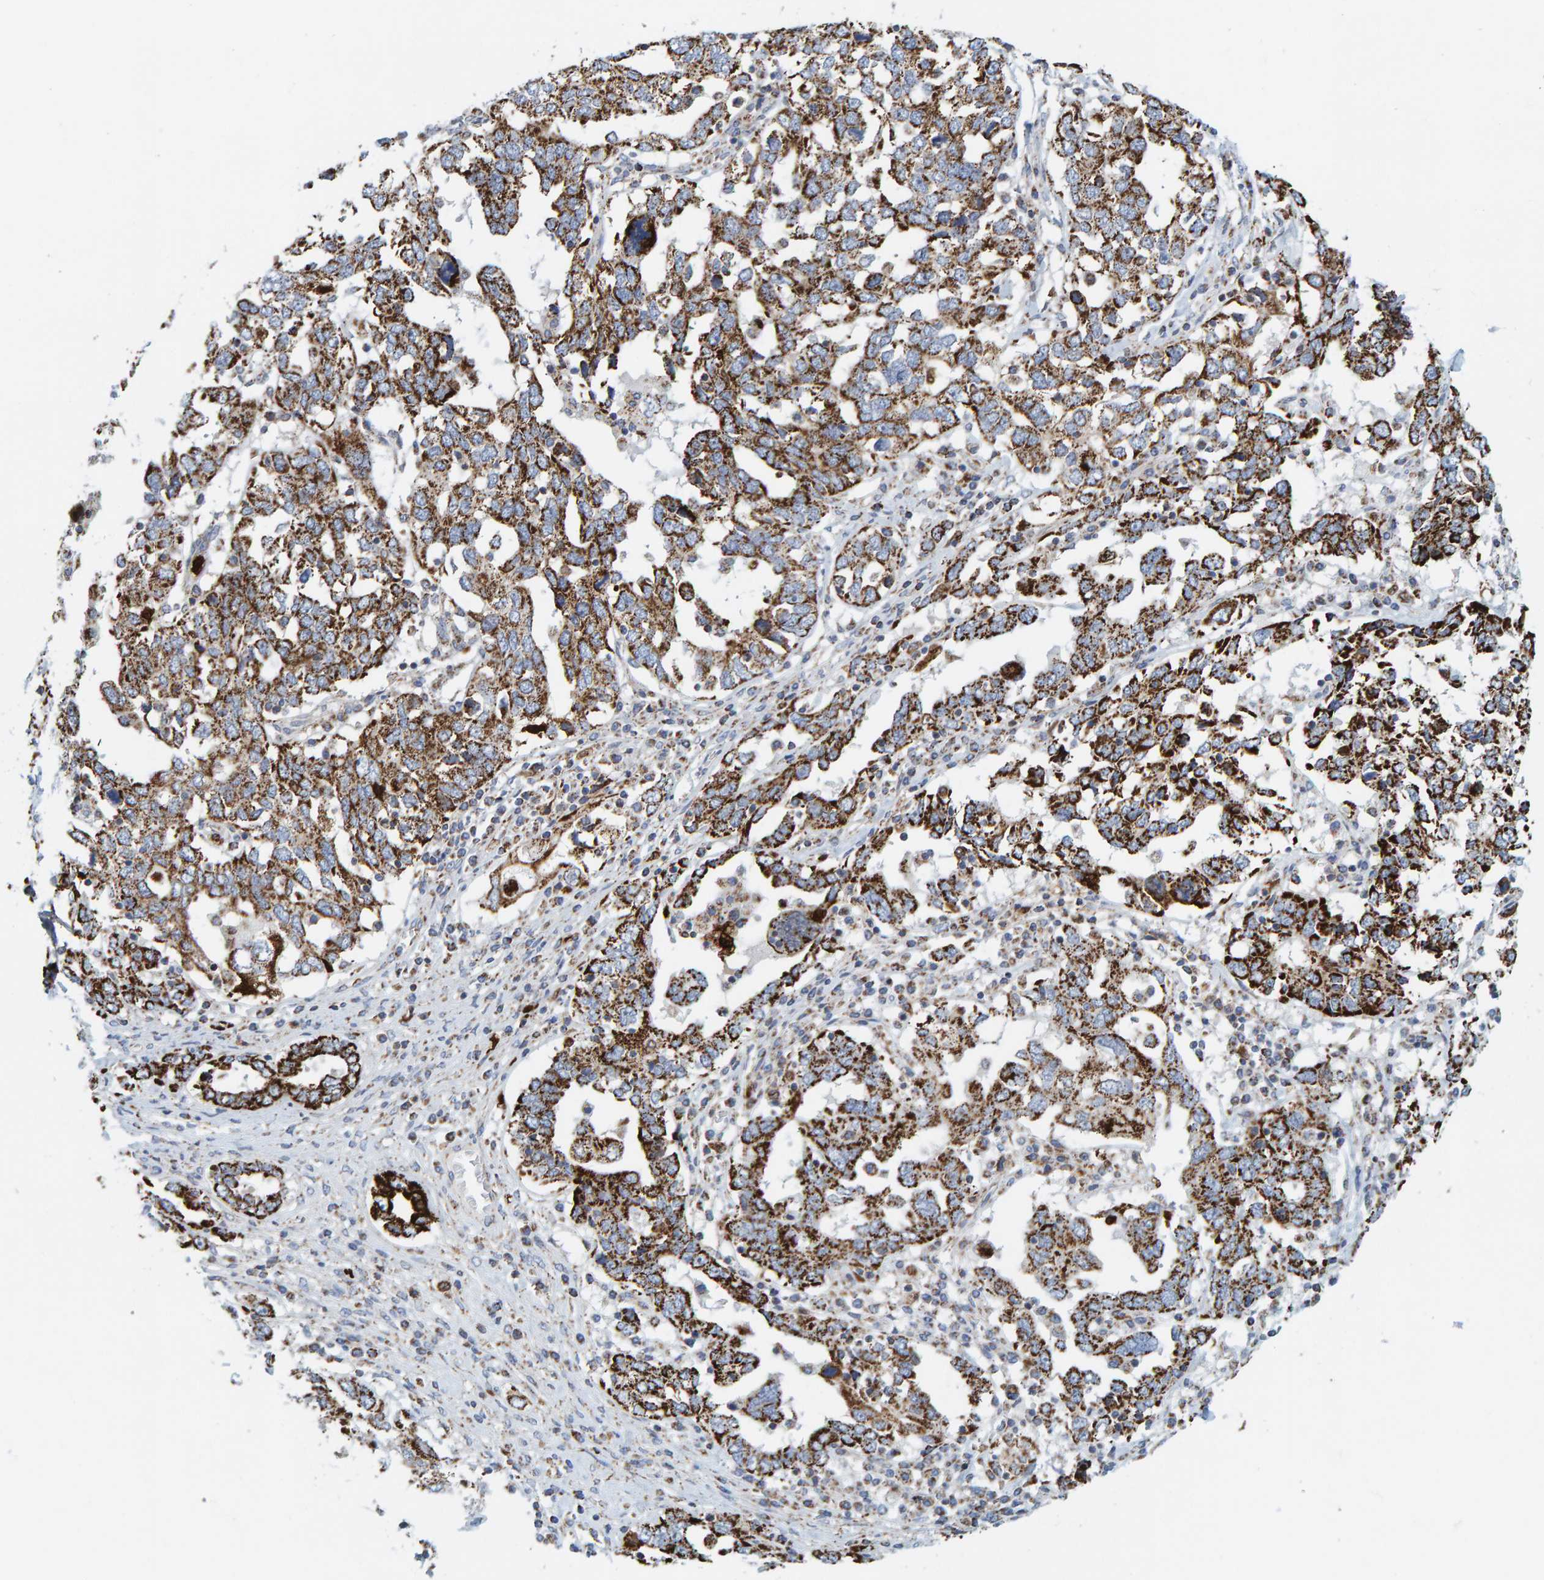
{"staining": {"intensity": "strong", "quantity": ">75%", "location": "cytoplasmic/membranous"}, "tissue": "ovarian cancer", "cell_type": "Tumor cells", "image_type": "cancer", "snomed": [{"axis": "morphology", "description": "Carcinoma, endometroid"}, {"axis": "topography", "description": "Ovary"}], "caption": "Protein staining by immunohistochemistry (IHC) demonstrates strong cytoplasmic/membranous expression in approximately >75% of tumor cells in ovarian cancer (endometroid carcinoma). Using DAB (3,3'-diaminobenzidine) (brown) and hematoxylin (blue) stains, captured at high magnification using brightfield microscopy.", "gene": "B9D1", "patient": {"sex": "female", "age": 62}}